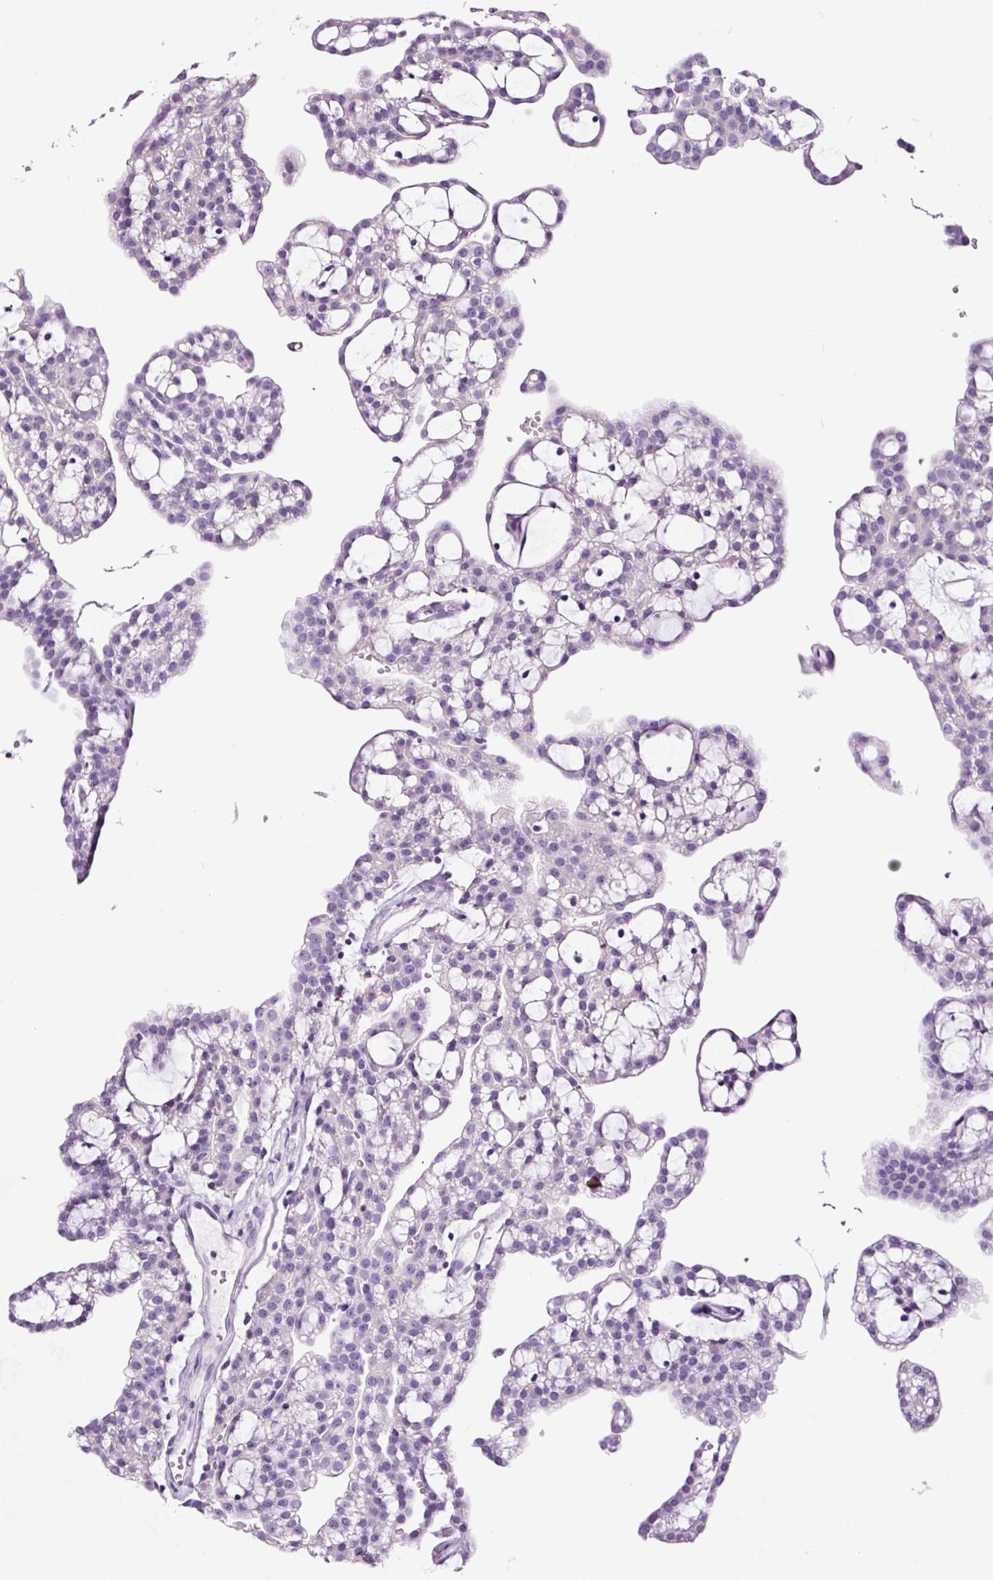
{"staining": {"intensity": "negative", "quantity": "none", "location": "none"}, "tissue": "renal cancer", "cell_type": "Tumor cells", "image_type": "cancer", "snomed": [{"axis": "morphology", "description": "Adenocarcinoma, NOS"}, {"axis": "topography", "description": "Kidney"}], "caption": "An immunohistochemistry (IHC) histopathology image of renal cancer (adenocarcinoma) is shown. There is no staining in tumor cells of renal cancer (adenocarcinoma). Nuclei are stained in blue.", "gene": "FBXL7", "patient": {"sex": "male", "age": 63}}